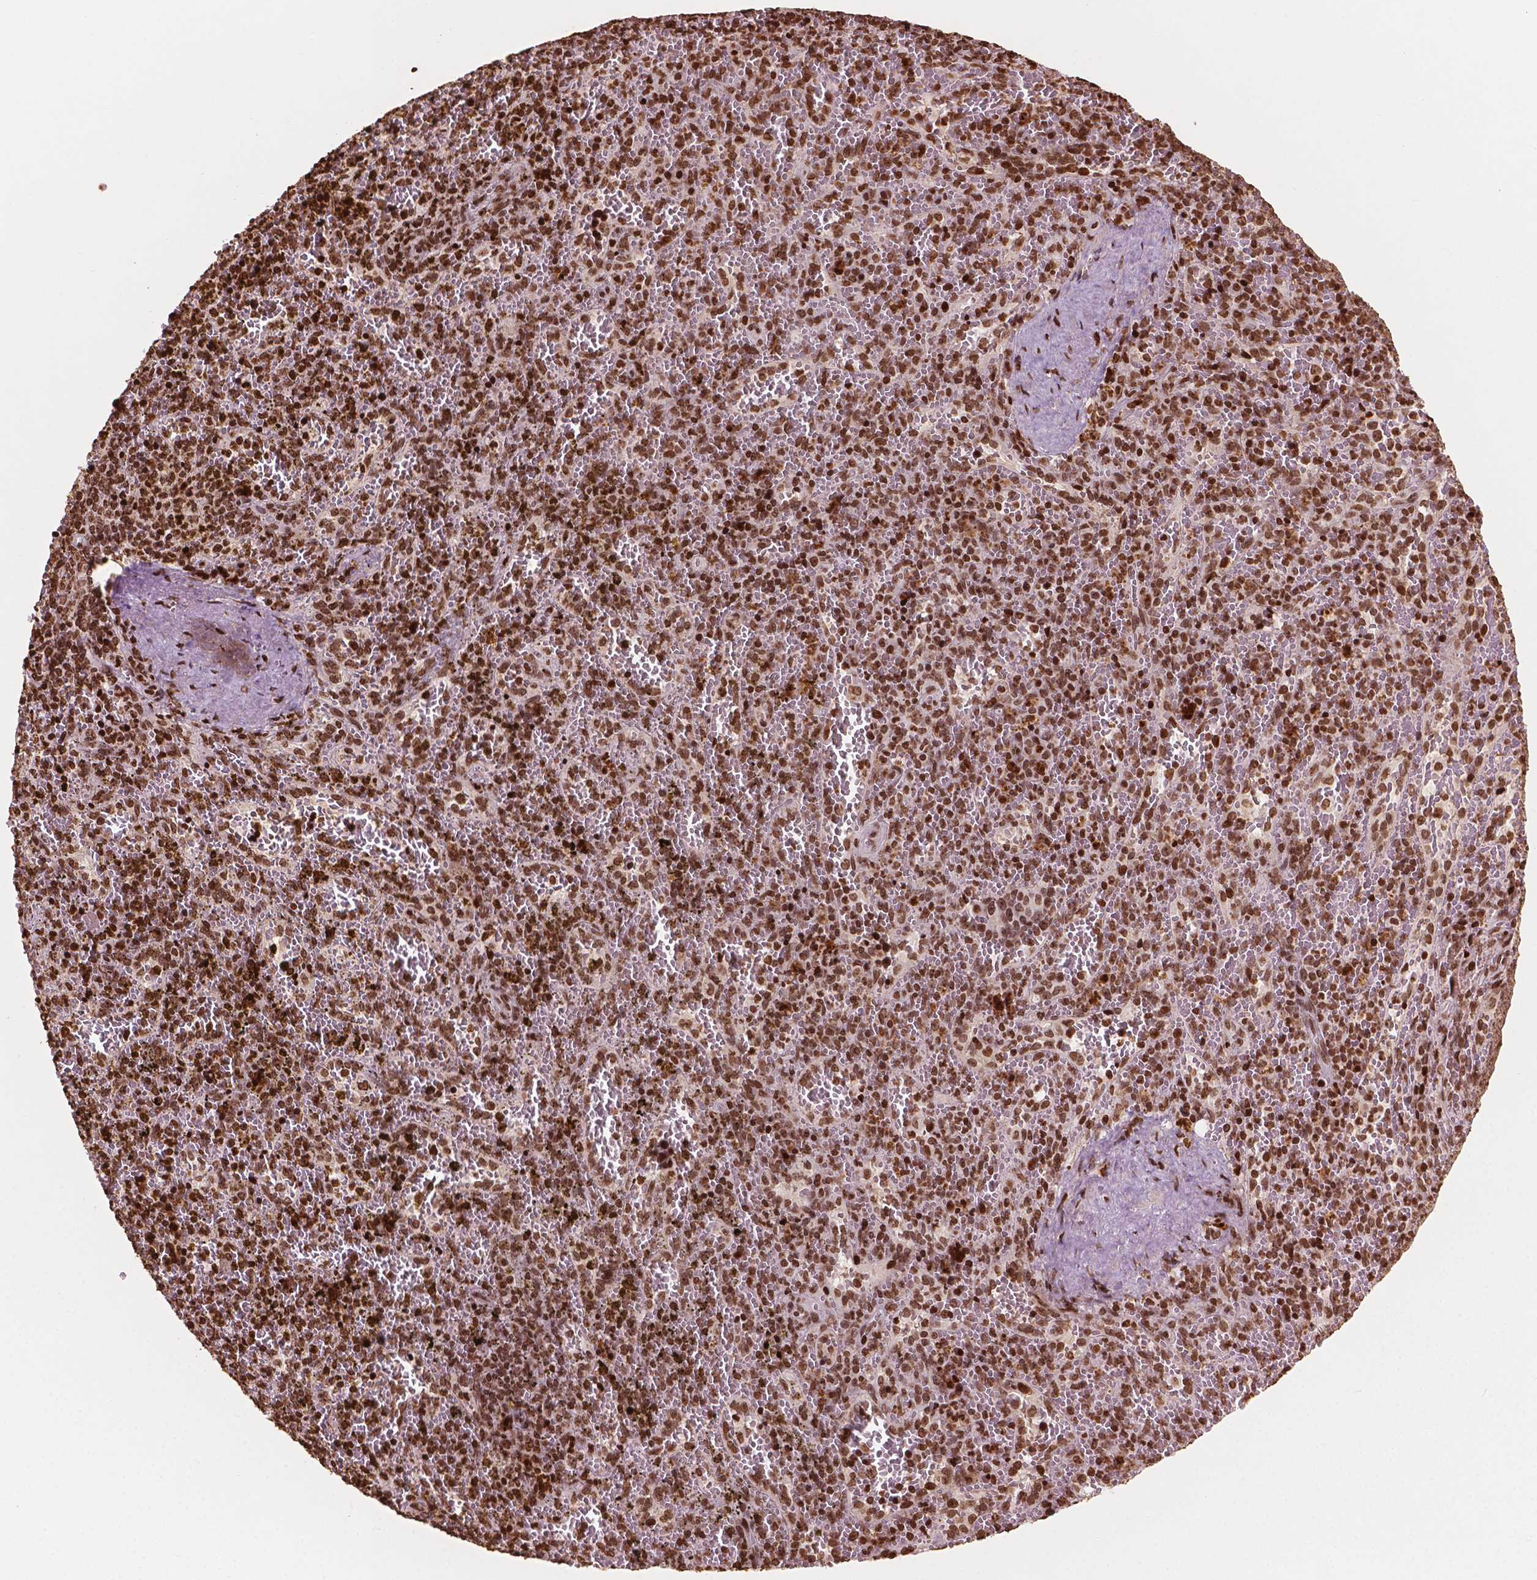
{"staining": {"intensity": "strong", "quantity": ">75%", "location": "nuclear"}, "tissue": "spleen", "cell_type": "Cells in red pulp", "image_type": "normal", "snomed": [{"axis": "morphology", "description": "Normal tissue, NOS"}, {"axis": "topography", "description": "Spleen"}], "caption": "IHC micrograph of unremarkable spleen: spleen stained using IHC demonstrates high levels of strong protein expression localized specifically in the nuclear of cells in red pulp, appearing as a nuclear brown color.", "gene": "H3C7", "patient": {"sex": "female", "age": 50}}